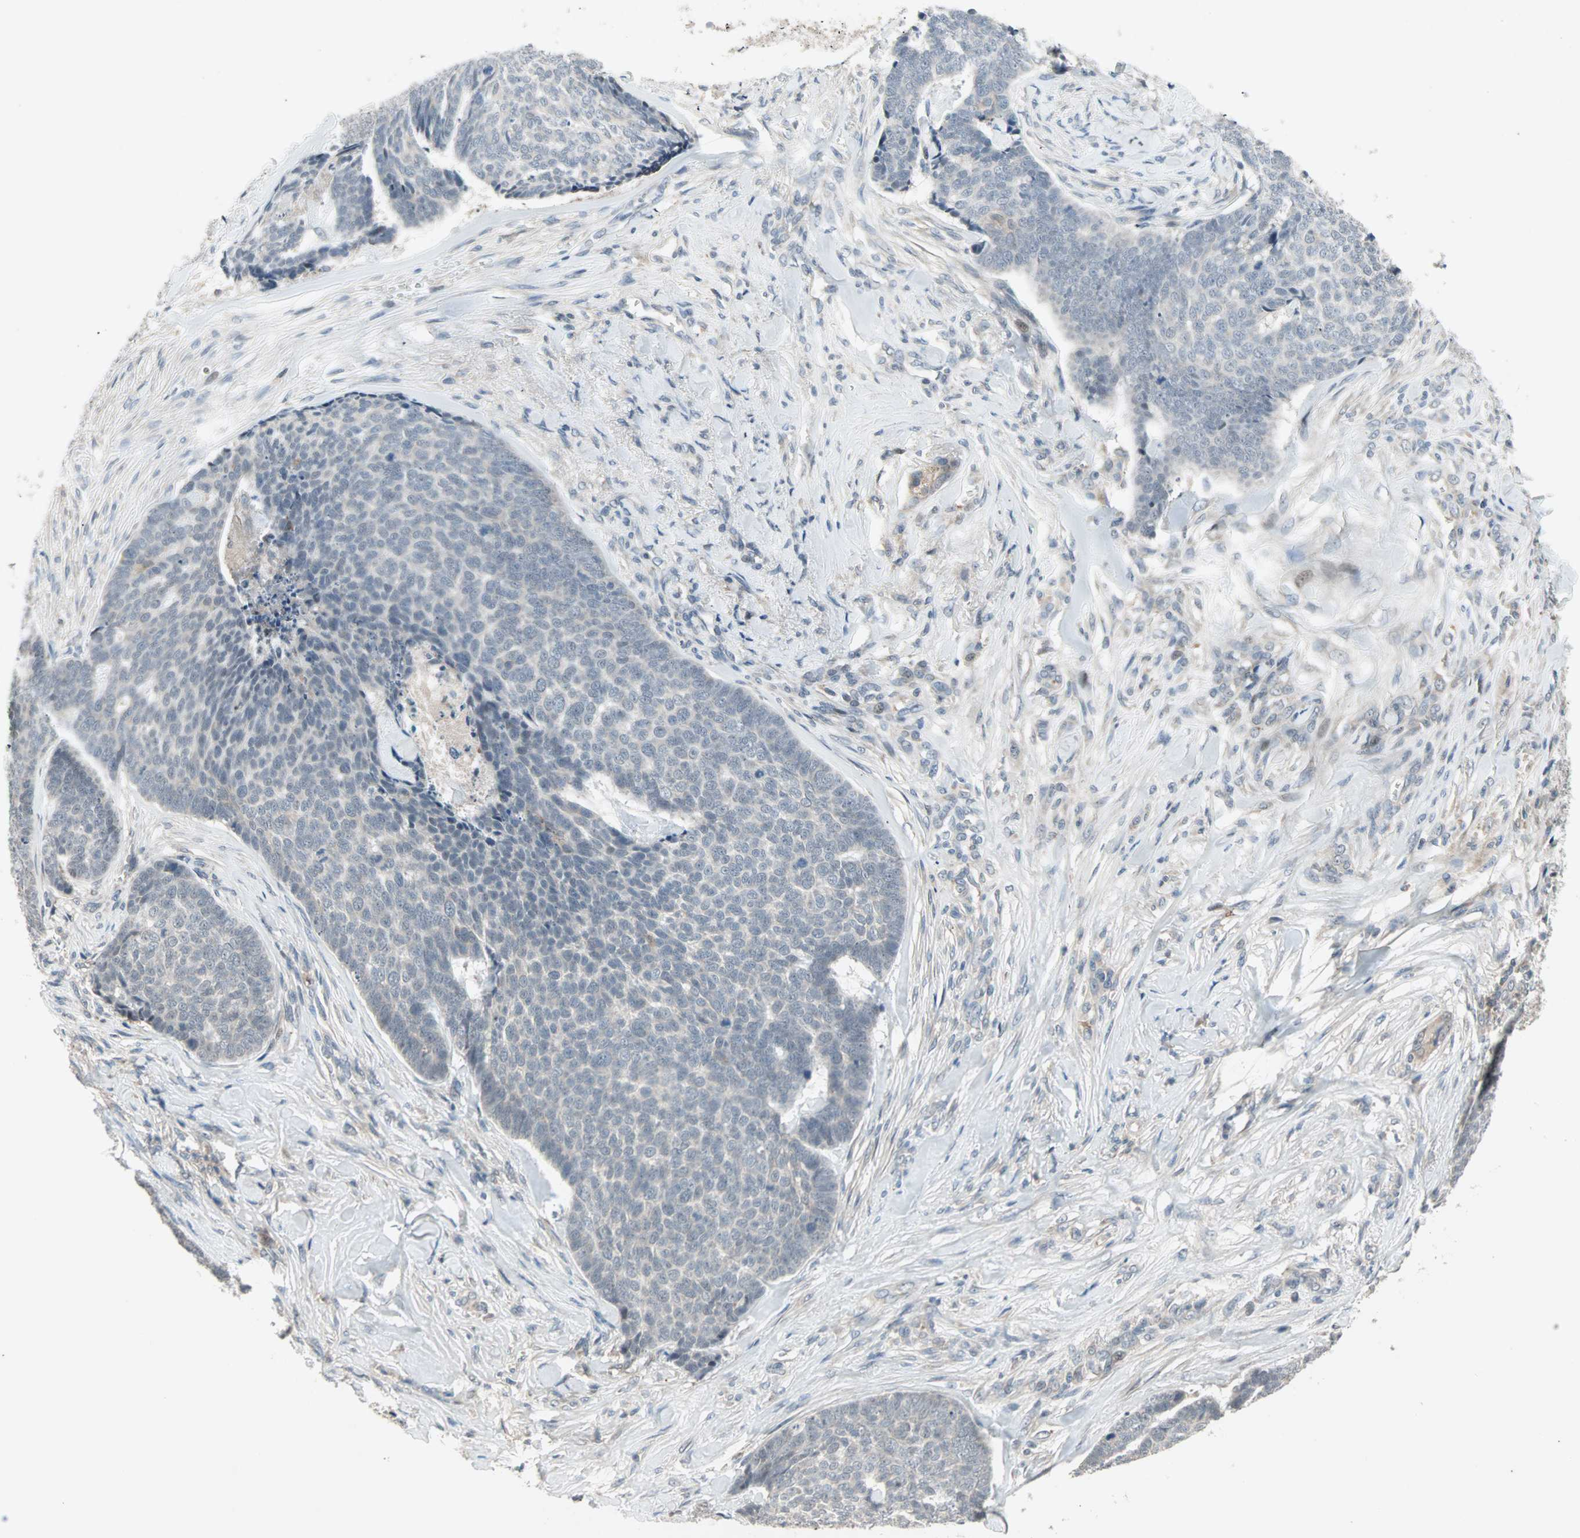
{"staining": {"intensity": "weak", "quantity": ">75%", "location": "cytoplasmic/membranous"}, "tissue": "skin cancer", "cell_type": "Tumor cells", "image_type": "cancer", "snomed": [{"axis": "morphology", "description": "Basal cell carcinoma"}, {"axis": "topography", "description": "Skin"}], "caption": "Immunohistochemistry (IHC) histopathology image of skin basal cell carcinoma stained for a protein (brown), which shows low levels of weak cytoplasmic/membranous staining in approximately >75% of tumor cells.", "gene": "PROS1", "patient": {"sex": "male", "age": 84}}